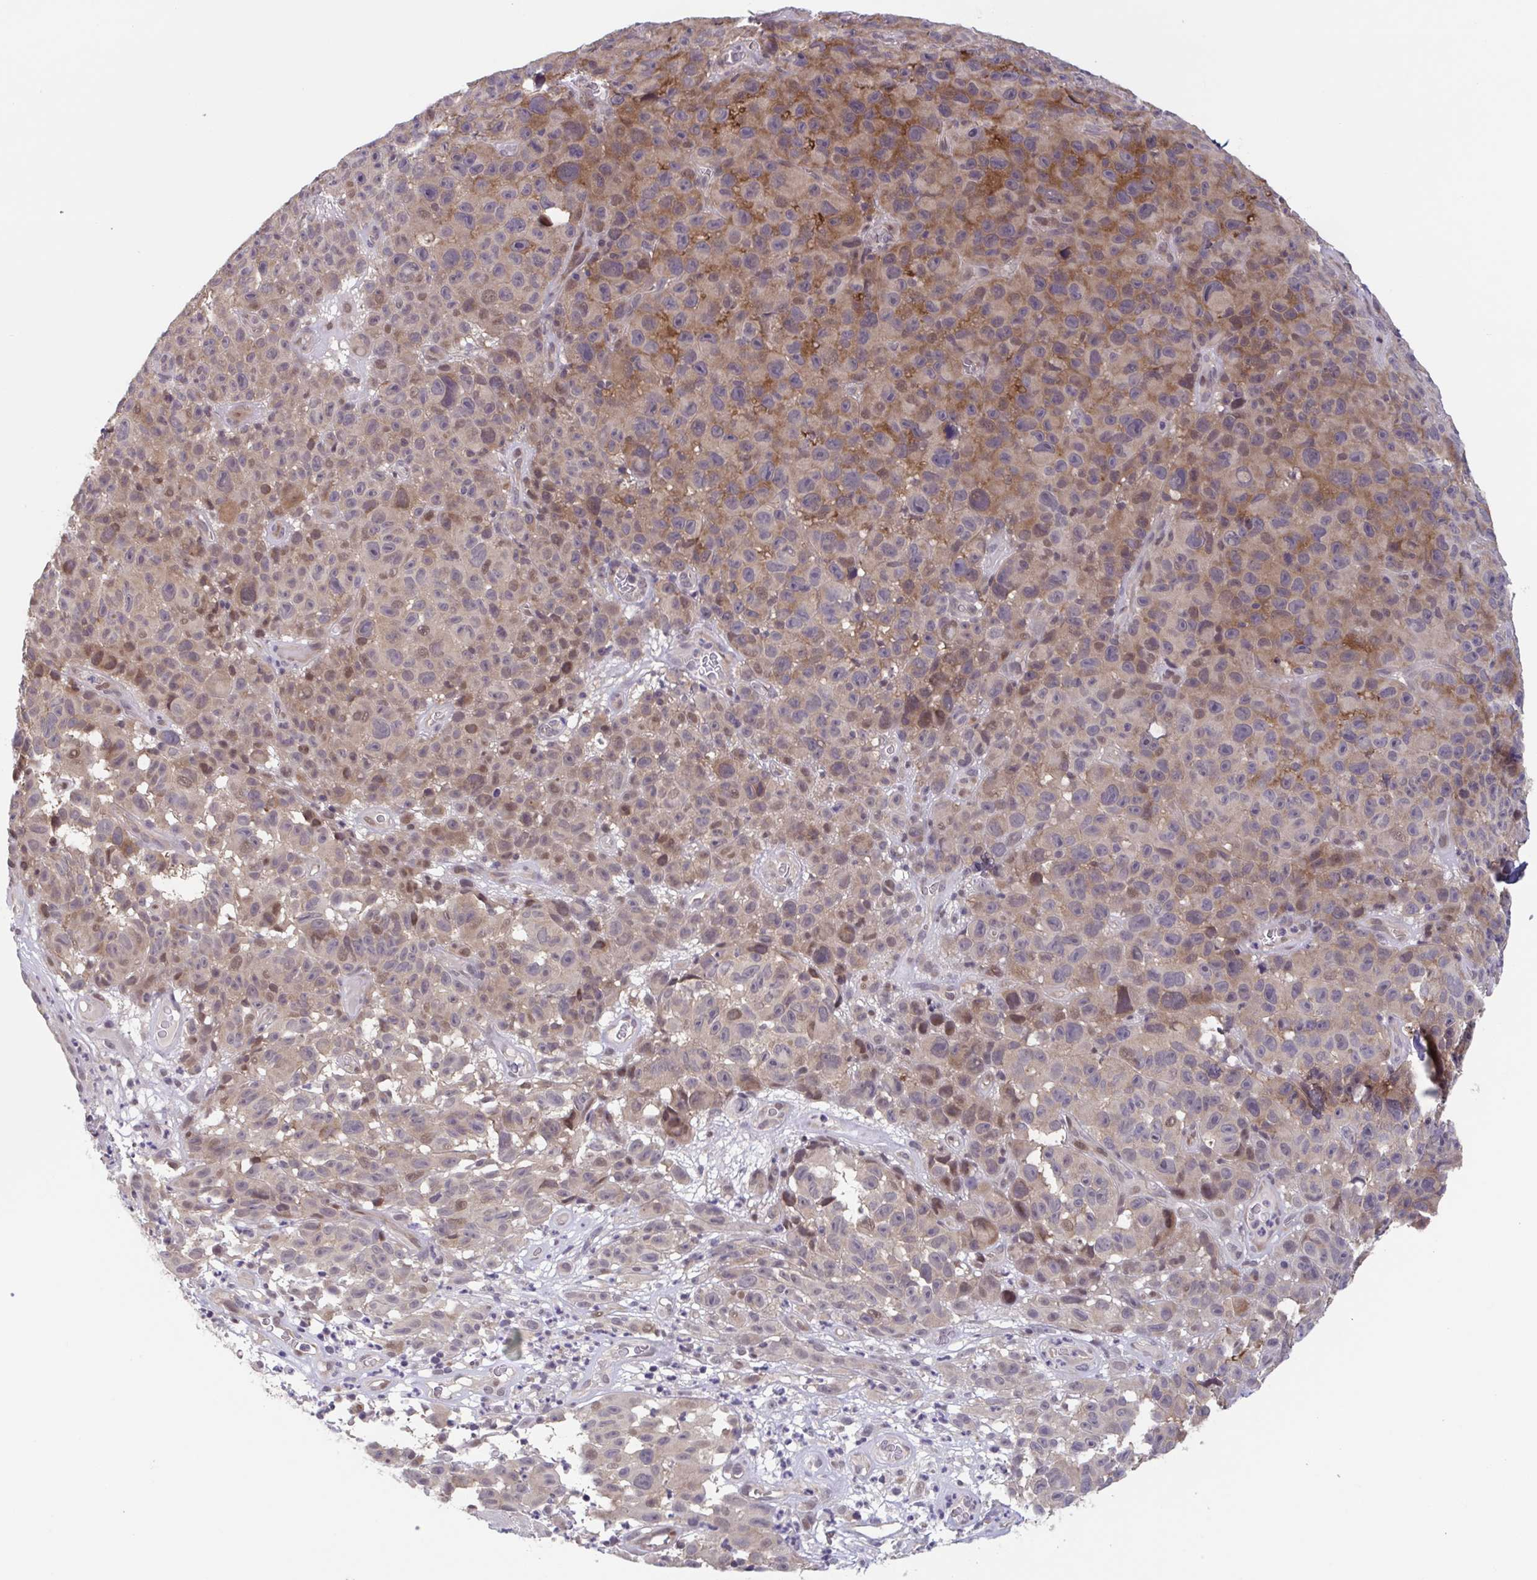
{"staining": {"intensity": "moderate", "quantity": "25%-75%", "location": "cytoplasmic/membranous,nuclear"}, "tissue": "melanoma", "cell_type": "Tumor cells", "image_type": "cancer", "snomed": [{"axis": "morphology", "description": "Malignant melanoma, NOS"}, {"axis": "topography", "description": "Skin"}], "caption": "This image reveals immunohistochemistry staining of human malignant melanoma, with medium moderate cytoplasmic/membranous and nuclear positivity in approximately 25%-75% of tumor cells.", "gene": "RIOK1", "patient": {"sex": "female", "age": 82}}